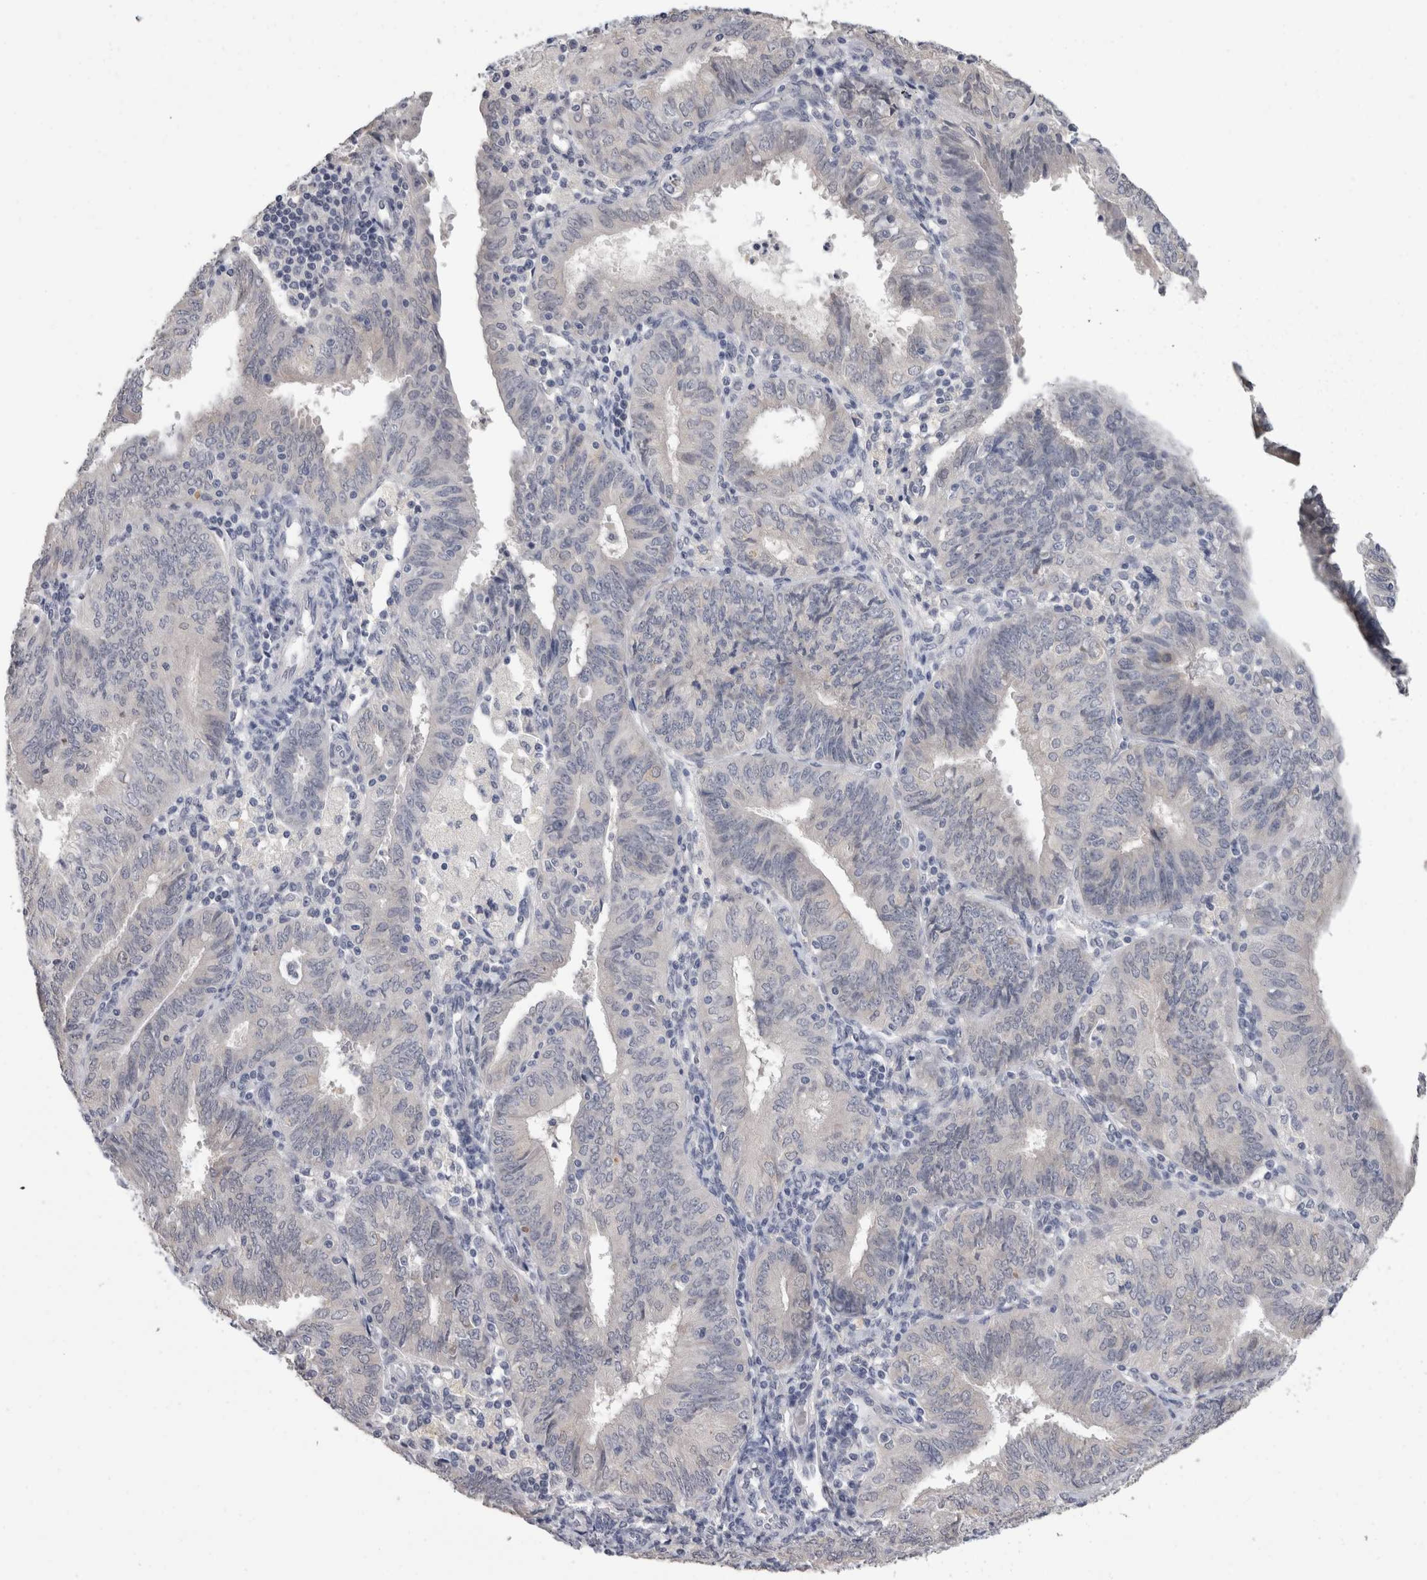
{"staining": {"intensity": "negative", "quantity": "none", "location": "none"}, "tissue": "endometrial cancer", "cell_type": "Tumor cells", "image_type": "cancer", "snomed": [{"axis": "morphology", "description": "Adenocarcinoma, NOS"}, {"axis": "topography", "description": "Endometrium"}], "caption": "IHC of endometrial cancer (adenocarcinoma) shows no staining in tumor cells.", "gene": "FHOD3", "patient": {"sex": "female", "age": 58}}